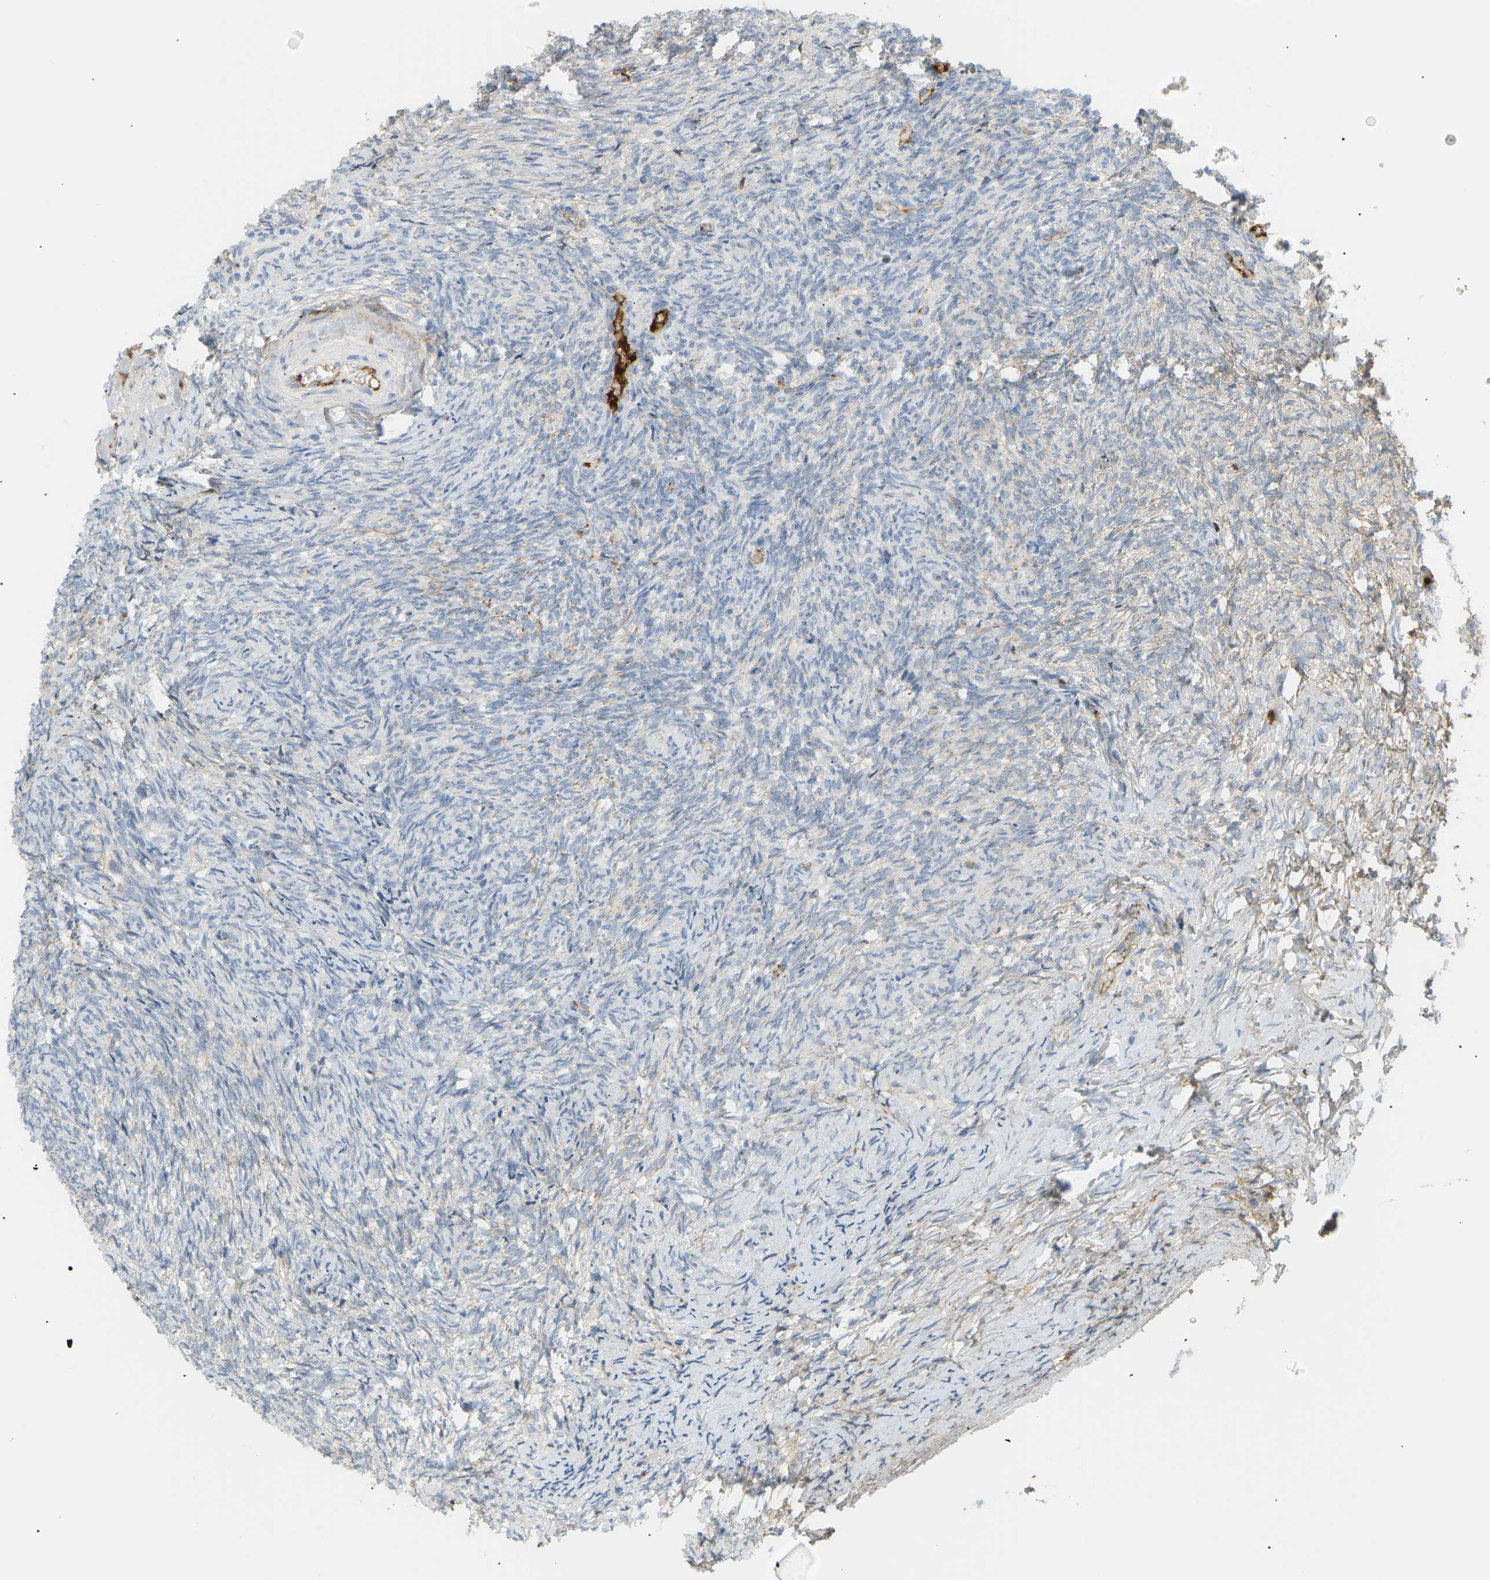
{"staining": {"intensity": "negative", "quantity": "none", "location": "none"}, "tissue": "ovary", "cell_type": "Follicle cells", "image_type": "normal", "snomed": [{"axis": "morphology", "description": "Normal tissue, NOS"}, {"axis": "topography", "description": "Ovary"}], "caption": "DAB immunohistochemical staining of unremarkable ovary demonstrates no significant positivity in follicle cells. (Brightfield microscopy of DAB IHC at high magnification).", "gene": "IGLC3", "patient": {"sex": "female", "age": 41}}